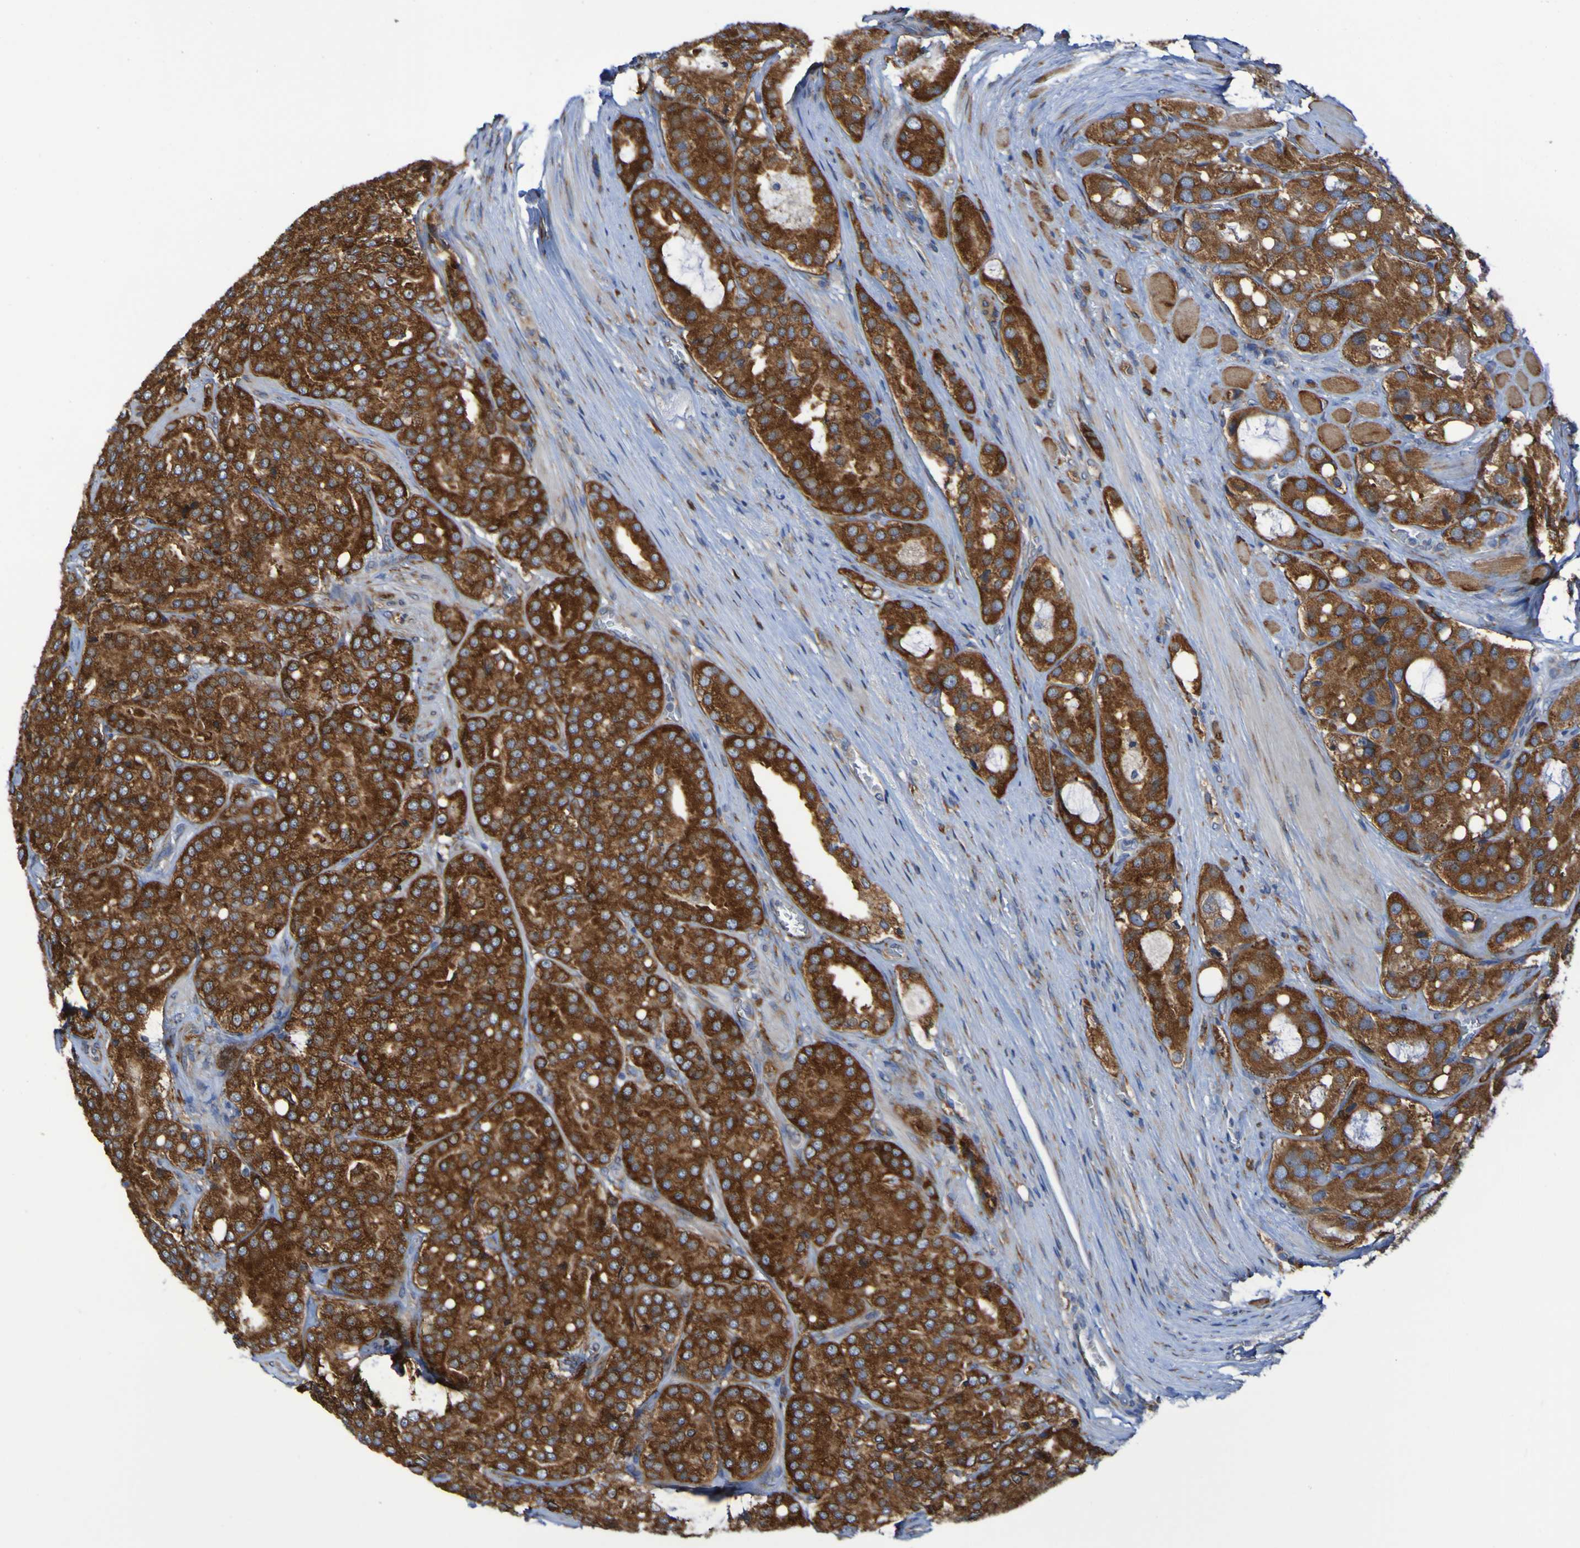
{"staining": {"intensity": "strong", "quantity": ">75%", "location": "cytoplasmic/membranous"}, "tissue": "prostate cancer", "cell_type": "Tumor cells", "image_type": "cancer", "snomed": [{"axis": "morphology", "description": "Adenocarcinoma, High grade"}, {"axis": "topography", "description": "Prostate"}], "caption": "Protein expression analysis of adenocarcinoma (high-grade) (prostate) displays strong cytoplasmic/membranous positivity in about >75% of tumor cells.", "gene": "FKBP3", "patient": {"sex": "male", "age": 65}}